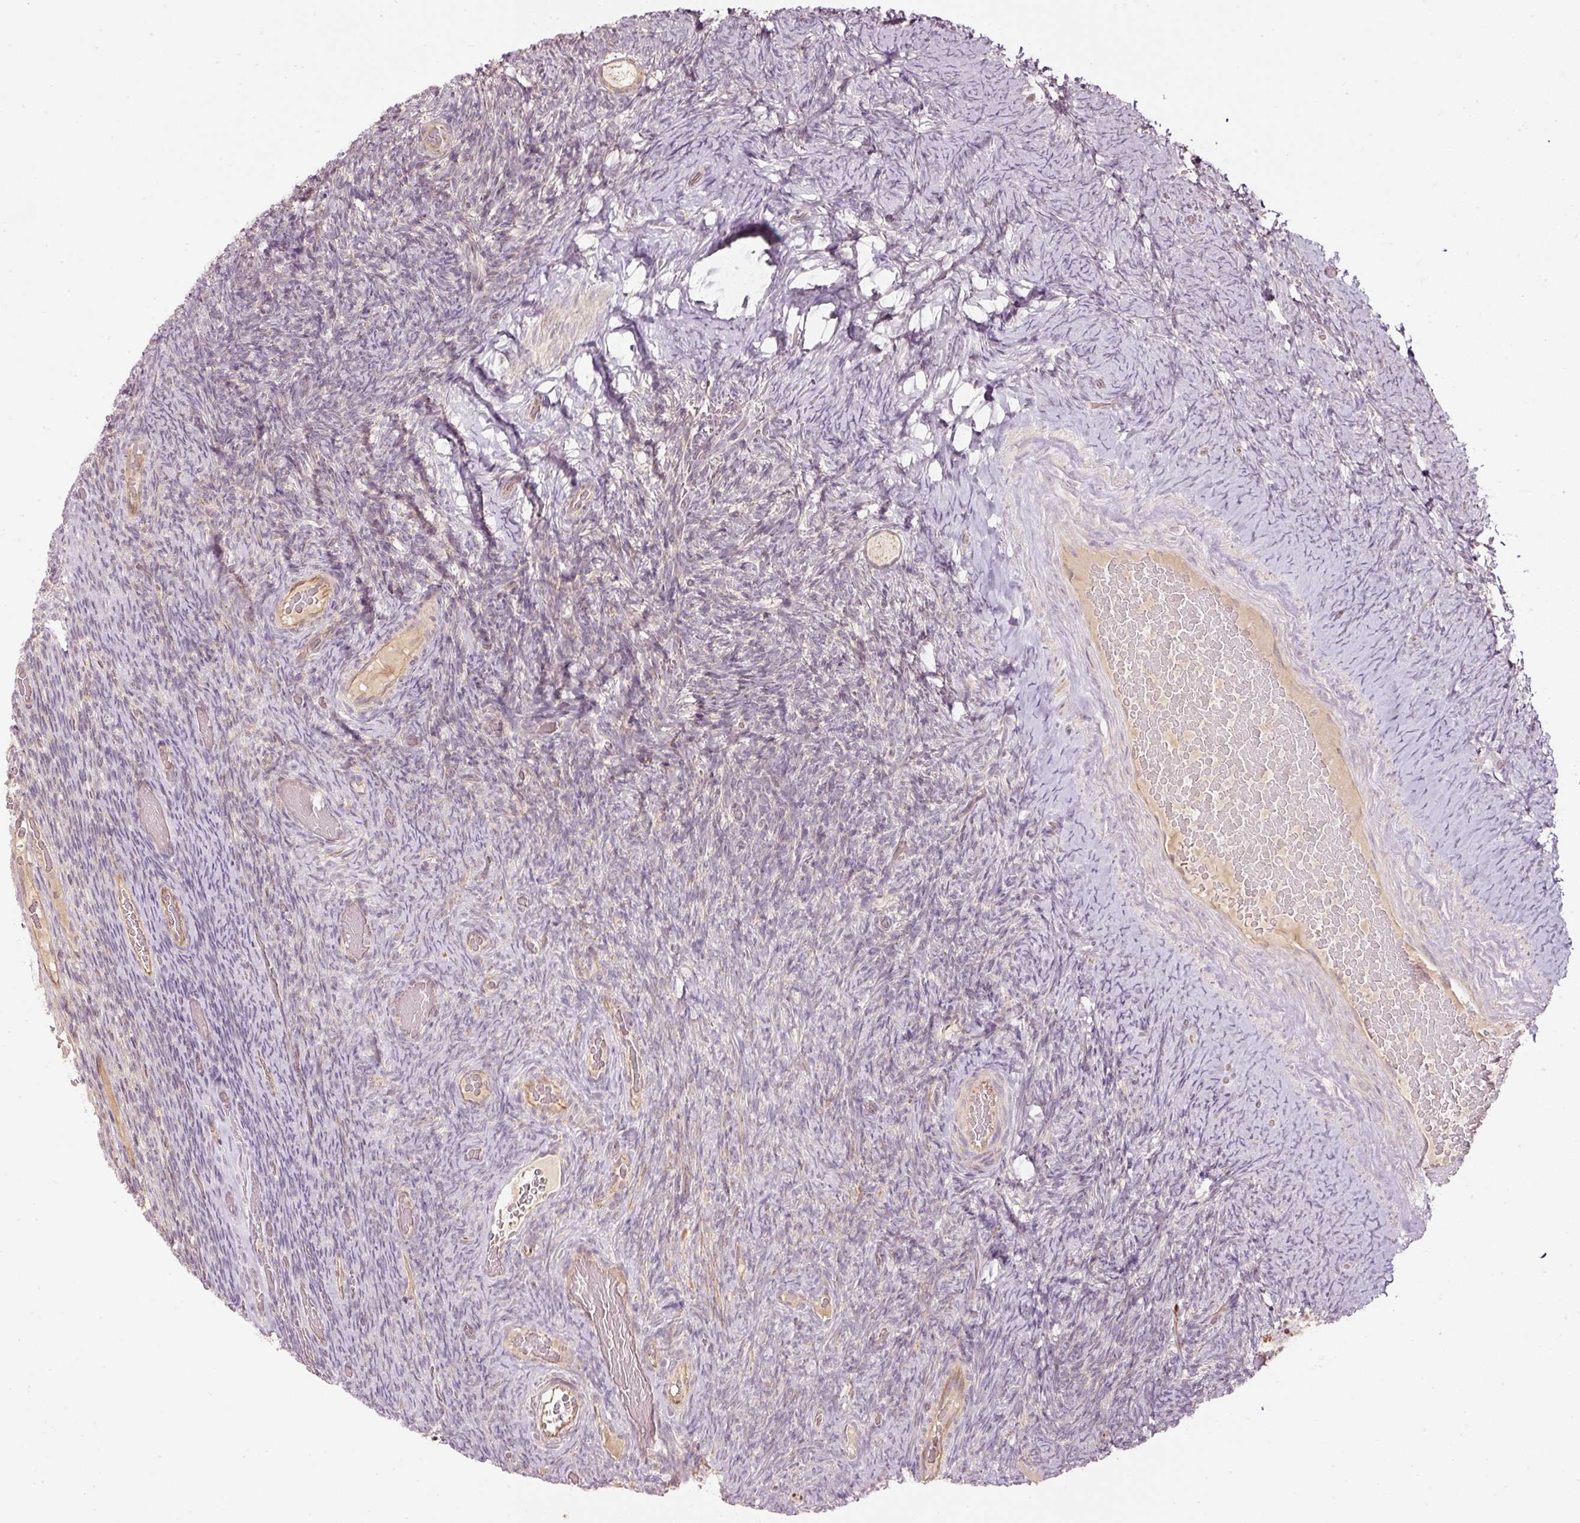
{"staining": {"intensity": "weak", "quantity": ">75%", "location": "cytoplasmic/membranous"}, "tissue": "ovary", "cell_type": "Follicle cells", "image_type": "normal", "snomed": [{"axis": "morphology", "description": "Normal tissue, NOS"}, {"axis": "topography", "description": "Ovary"}], "caption": "This micrograph exhibits IHC staining of unremarkable human ovary, with low weak cytoplasmic/membranous expression in about >75% of follicle cells.", "gene": "CDC20B", "patient": {"sex": "female", "age": 34}}